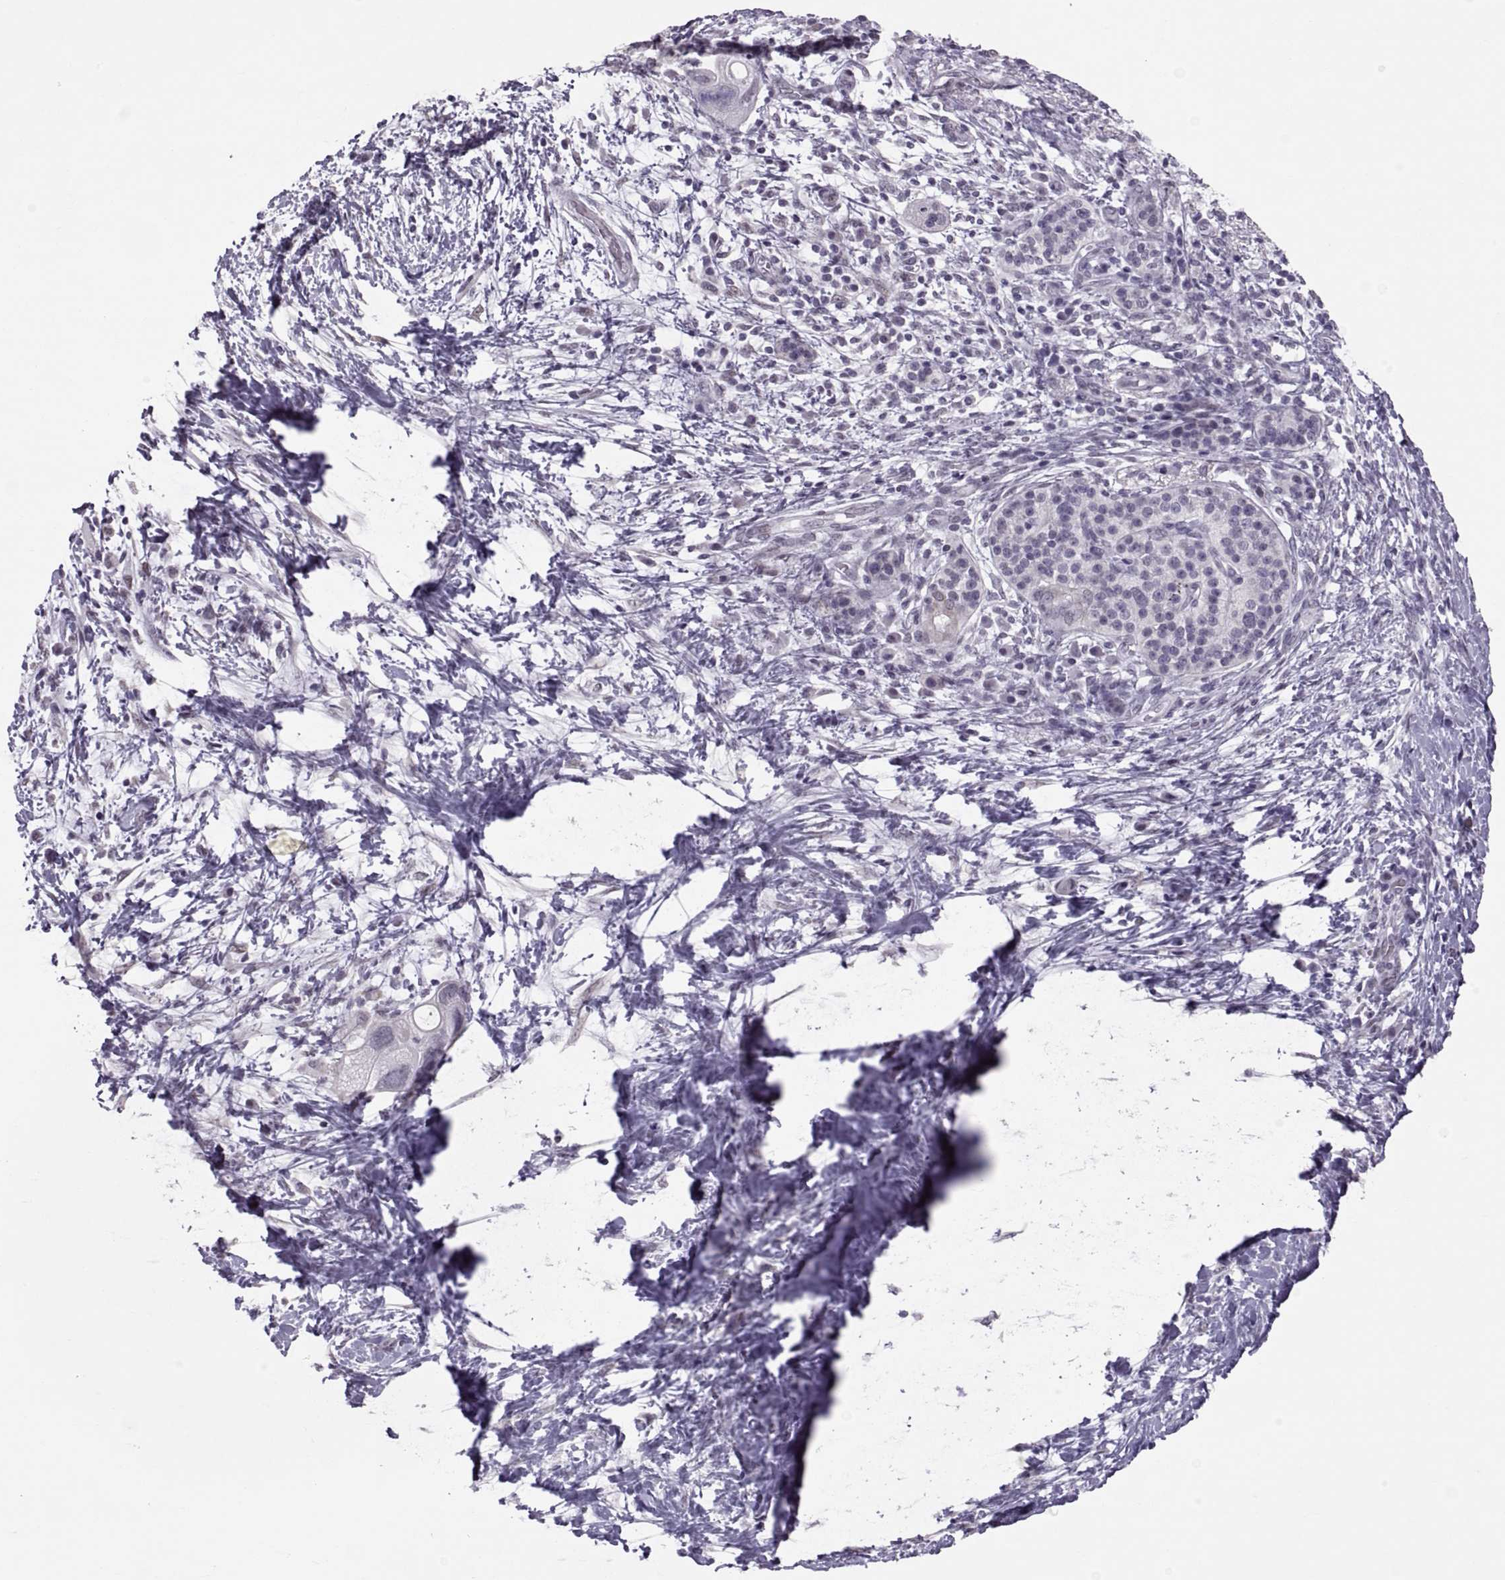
{"staining": {"intensity": "negative", "quantity": "none", "location": "none"}, "tissue": "pancreatic cancer", "cell_type": "Tumor cells", "image_type": "cancer", "snomed": [{"axis": "morphology", "description": "Adenocarcinoma, NOS"}, {"axis": "topography", "description": "Pancreas"}], "caption": "Tumor cells are negative for protein expression in human pancreatic adenocarcinoma.", "gene": "KRT77", "patient": {"sex": "female", "age": 72}}